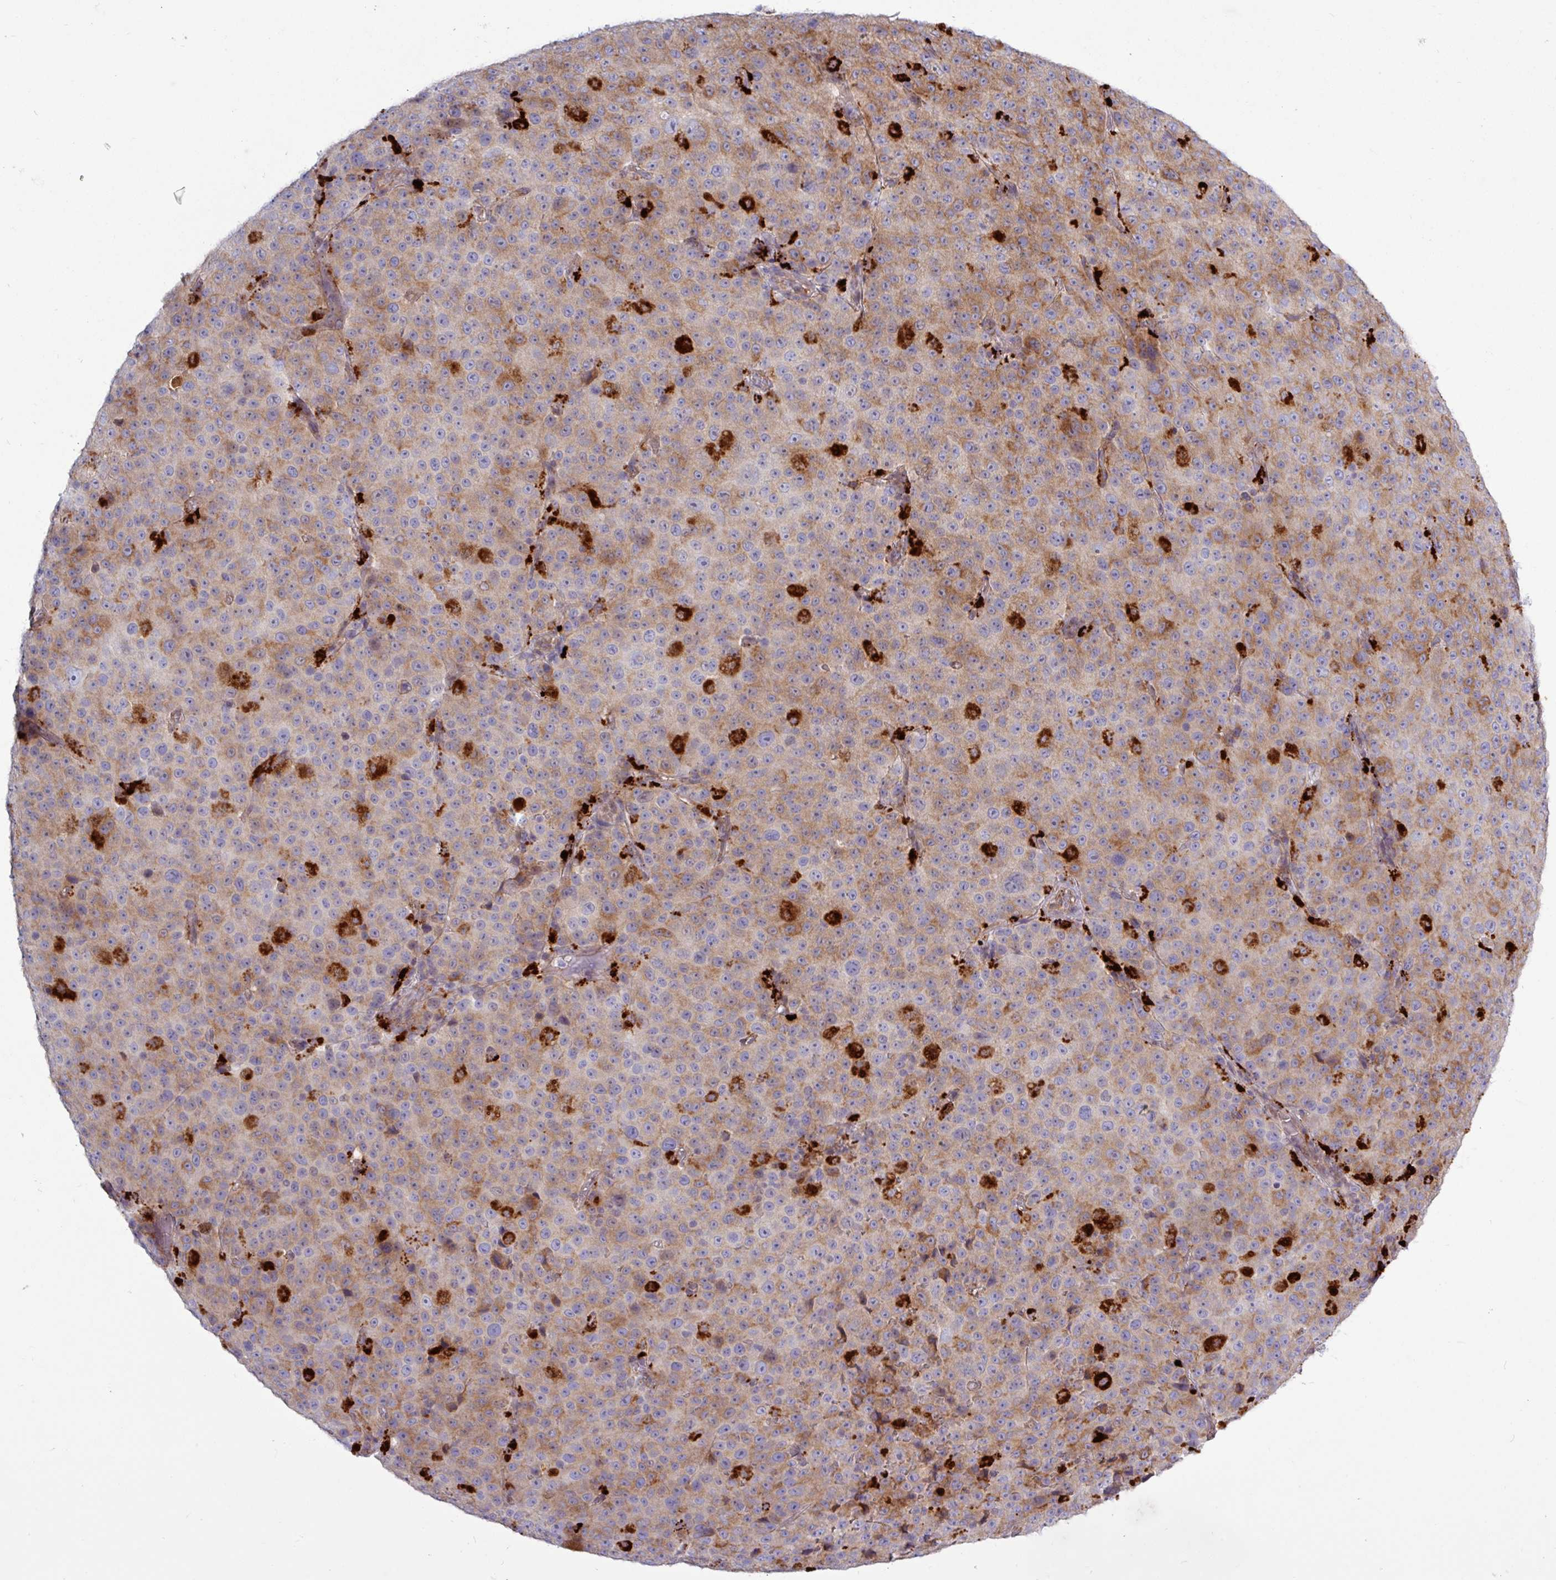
{"staining": {"intensity": "weak", "quantity": "25%-75%", "location": "cytoplasmic/membranous"}, "tissue": "melanoma", "cell_type": "Tumor cells", "image_type": "cancer", "snomed": [{"axis": "morphology", "description": "Malignant melanoma, Metastatic site"}, {"axis": "topography", "description": "Skin"}, {"axis": "topography", "description": "Lymph node"}], "caption": "Protein staining of melanoma tissue shows weak cytoplasmic/membranous positivity in about 25%-75% of tumor cells. The protein of interest is stained brown, and the nuclei are stained in blue (DAB (3,3'-diaminobenzidine) IHC with brightfield microscopy, high magnification).", "gene": "AMIGO2", "patient": {"sex": "male", "age": 66}}